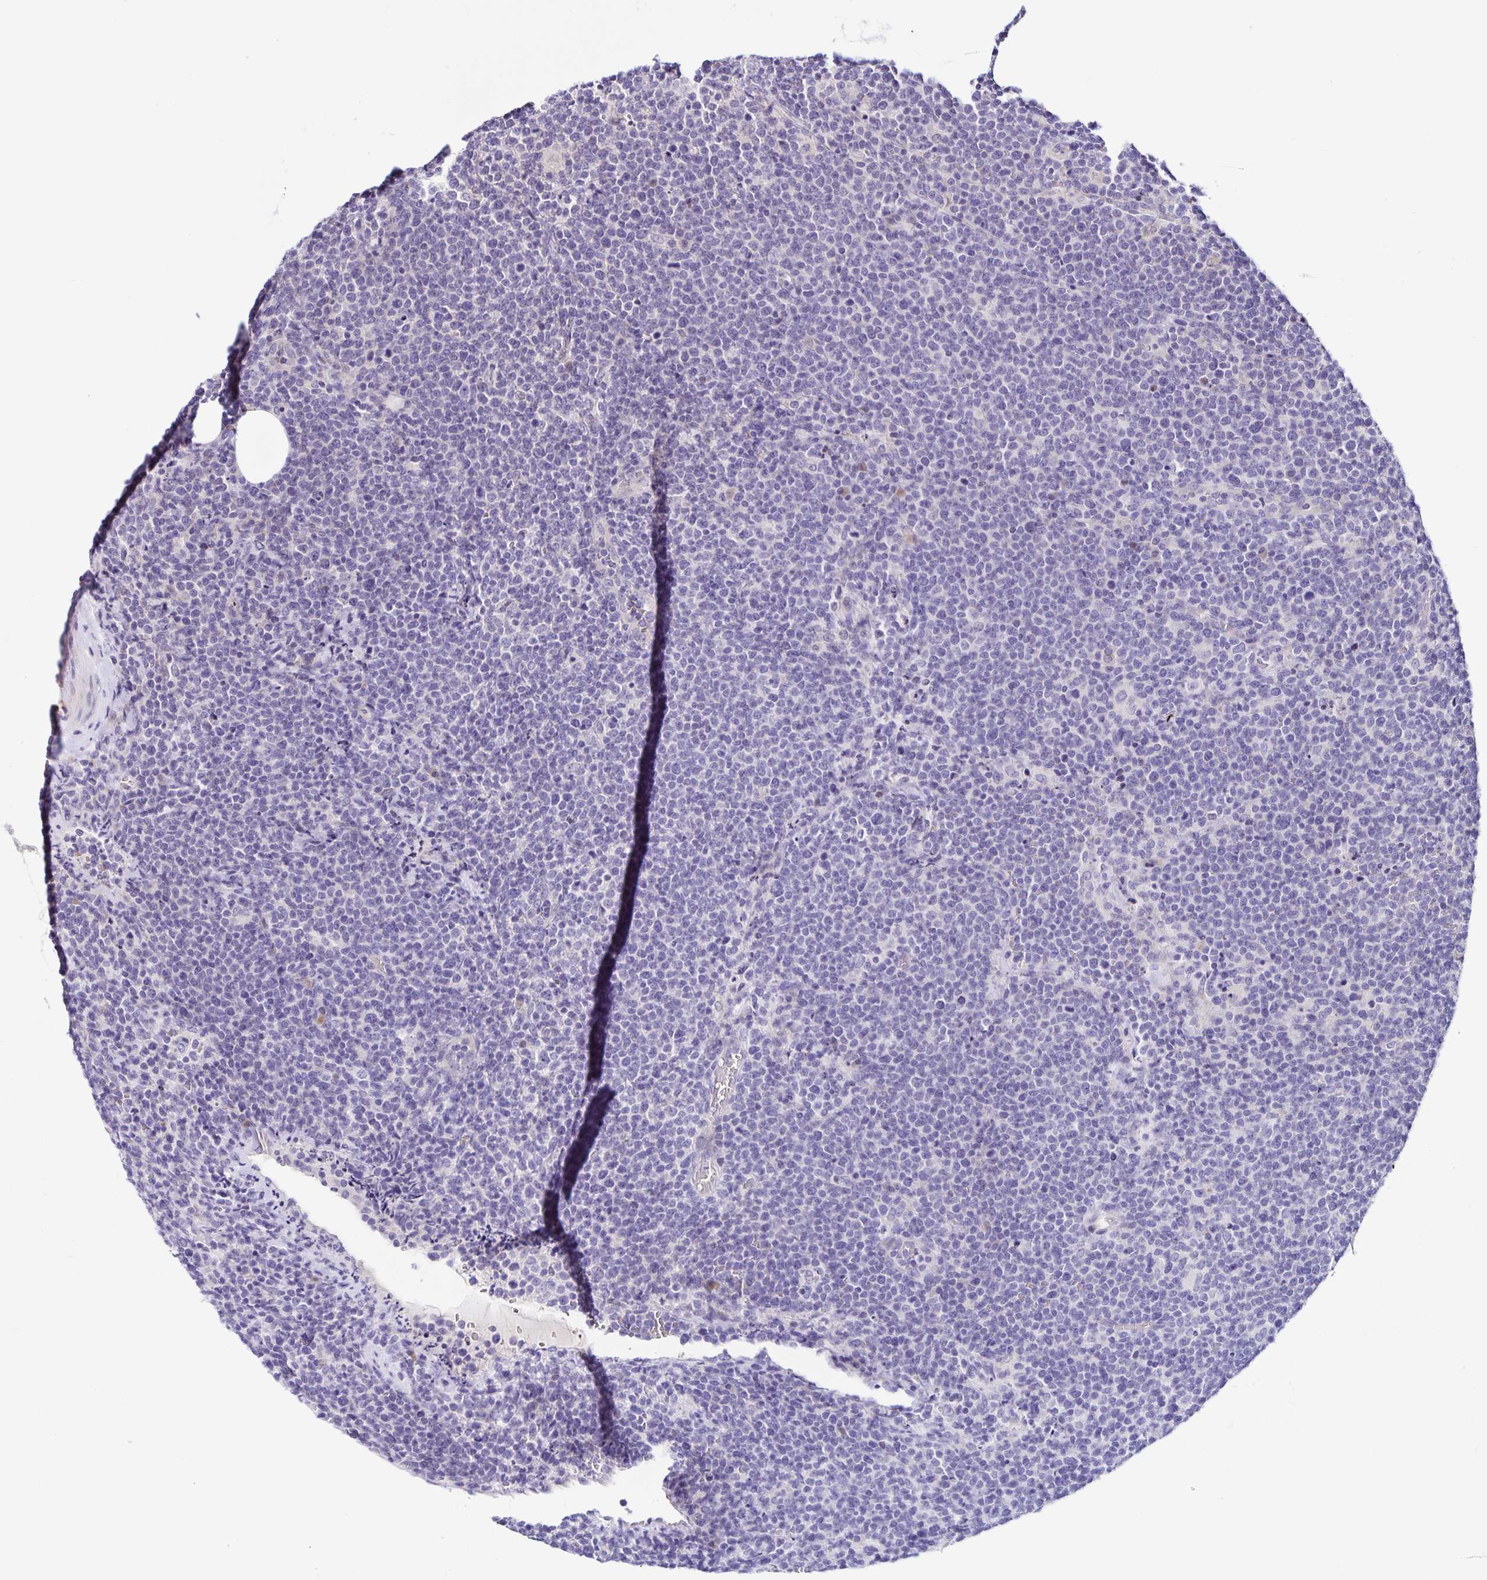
{"staining": {"intensity": "negative", "quantity": "none", "location": "none"}, "tissue": "lymphoma", "cell_type": "Tumor cells", "image_type": "cancer", "snomed": [{"axis": "morphology", "description": "Malignant lymphoma, non-Hodgkin's type, High grade"}, {"axis": "topography", "description": "Lymph node"}], "caption": "DAB (3,3'-diaminobenzidine) immunohistochemical staining of human lymphoma shows no significant expression in tumor cells.", "gene": "RNFT2", "patient": {"sex": "male", "age": 61}}